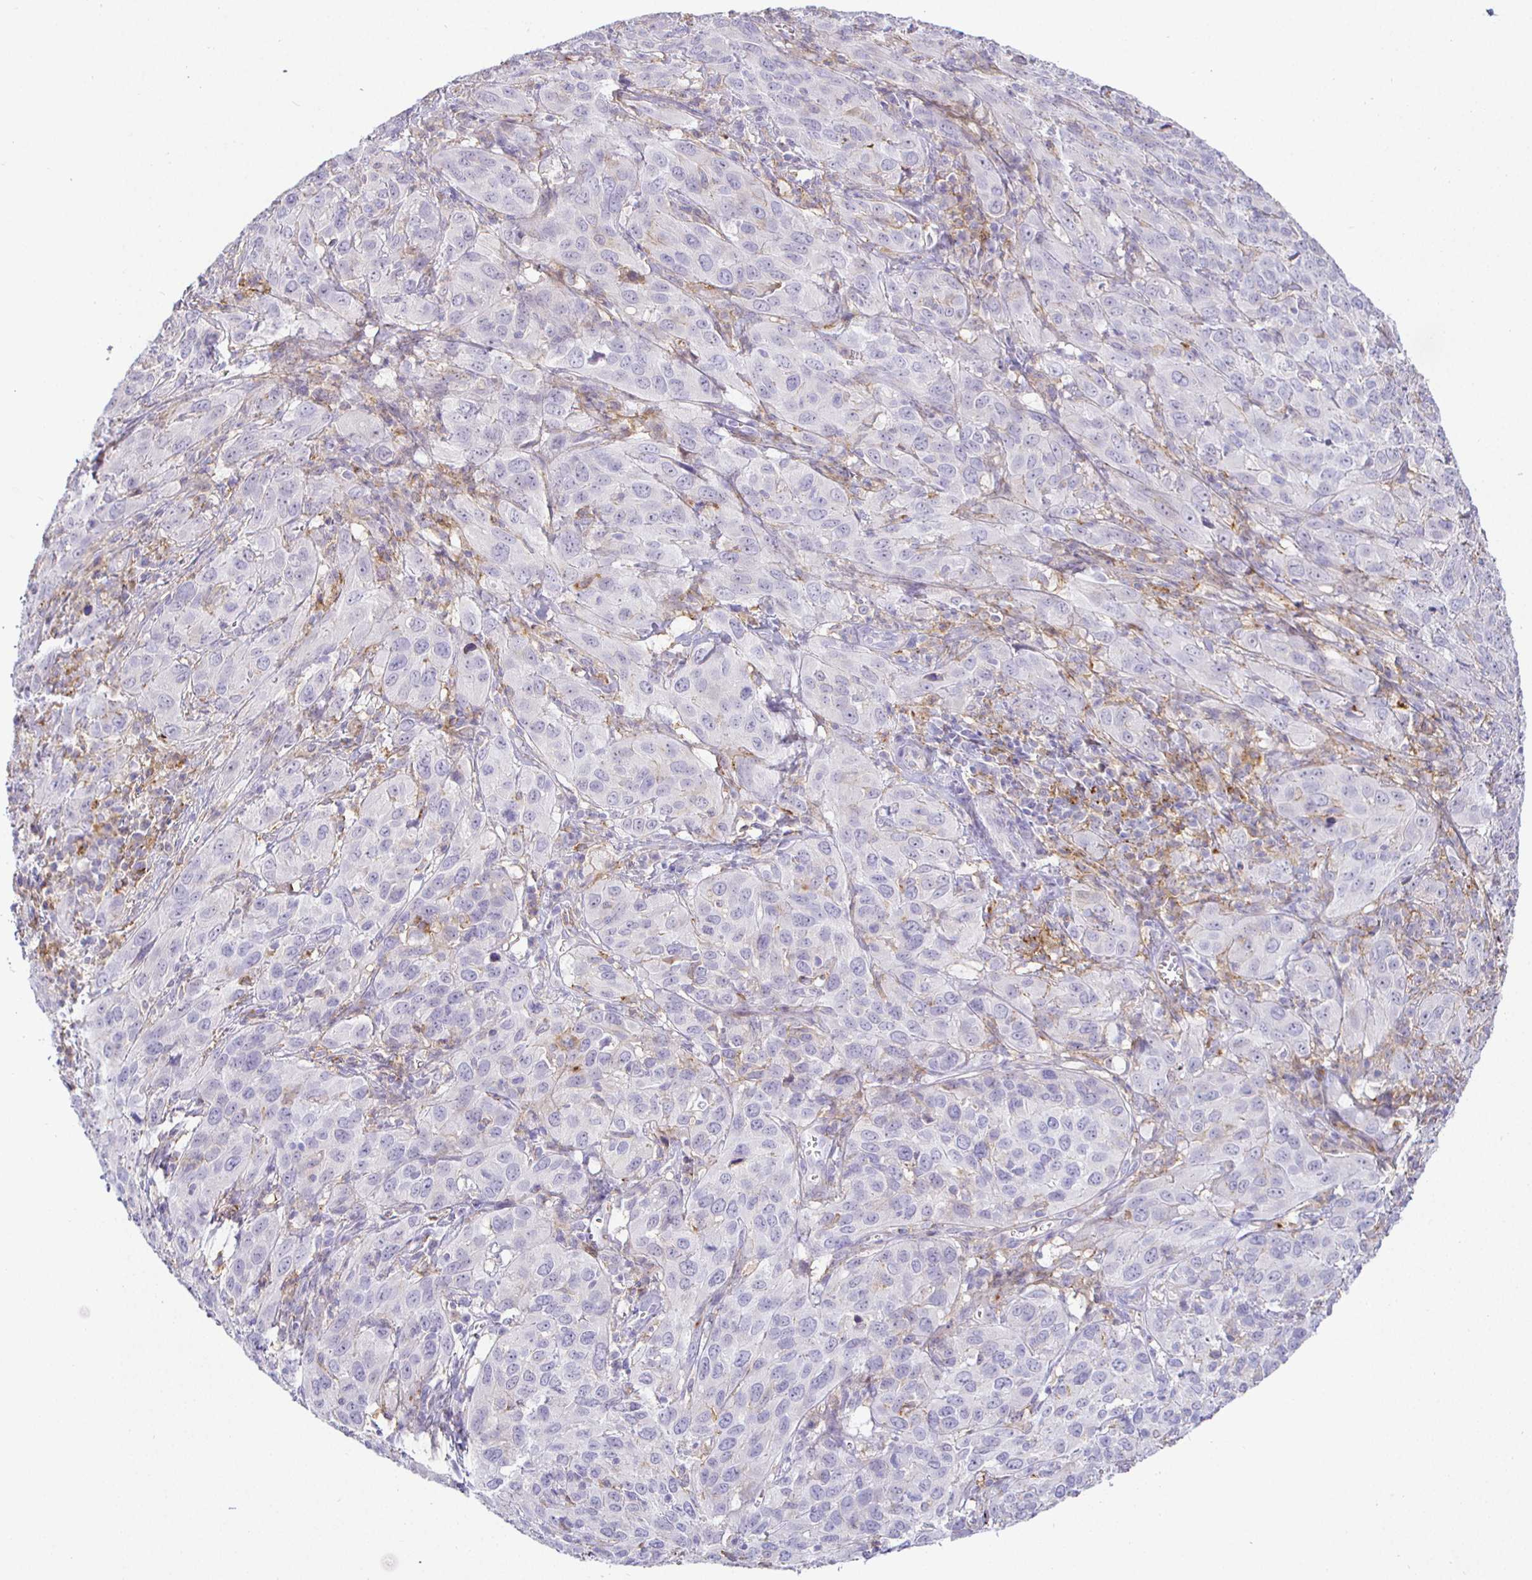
{"staining": {"intensity": "negative", "quantity": "none", "location": "none"}, "tissue": "cervical cancer", "cell_type": "Tumor cells", "image_type": "cancer", "snomed": [{"axis": "morphology", "description": "Normal tissue, NOS"}, {"axis": "morphology", "description": "Squamous cell carcinoma, NOS"}, {"axis": "topography", "description": "Cervix"}], "caption": "An IHC image of cervical squamous cell carcinoma is shown. There is no staining in tumor cells of cervical squamous cell carcinoma.", "gene": "SIRPA", "patient": {"sex": "female", "age": 51}}